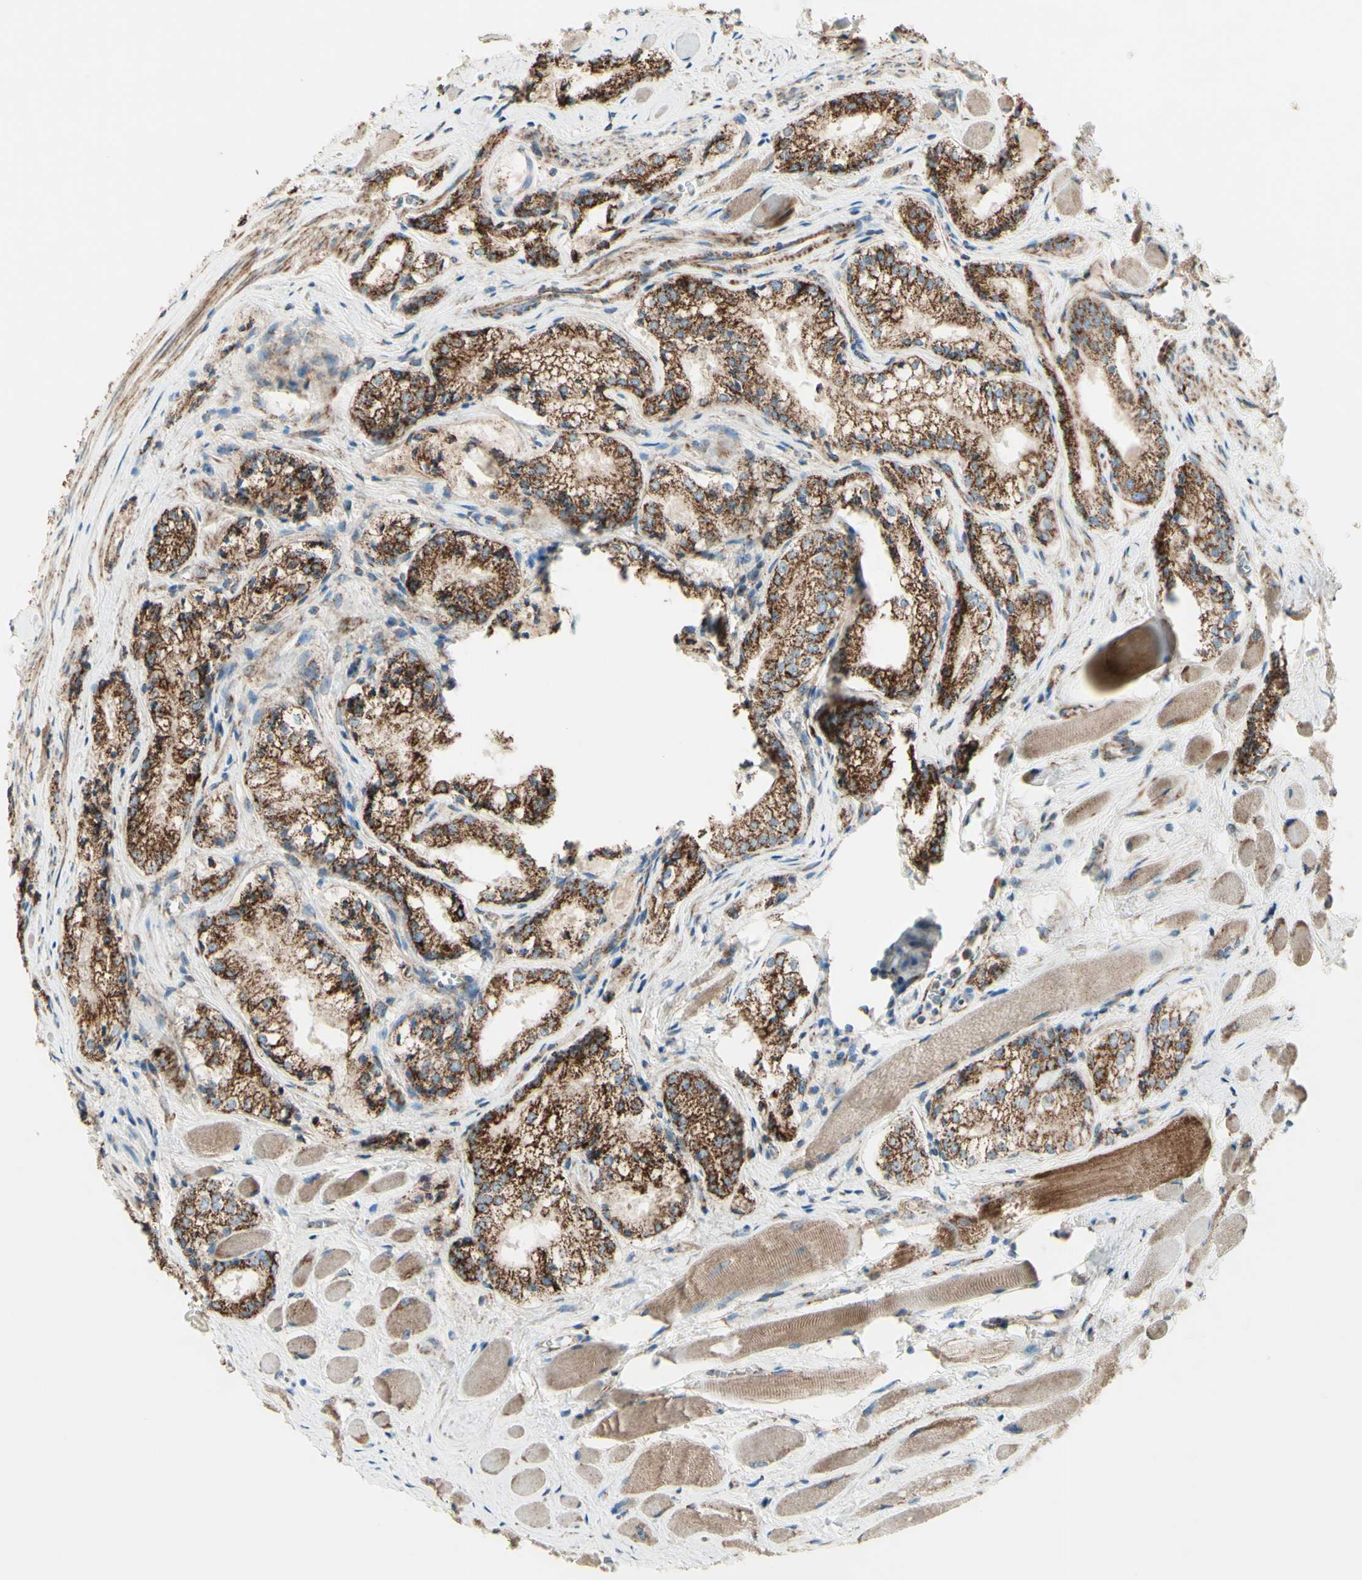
{"staining": {"intensity": "strong", "quantity": ">75%", "location": "cytoplasmic/membranous"}, "tissue": "prostate cancer", "cell_type": "Tumor cells", "image_type": "cancer", "snomed": [{"axis": "morphology", "description": "Adenocarcinoma, Low grade"}, {"axis": "topography", "description": "Prostate"}], "caption": "Strong cytoplasmic/membranous protein staining is appreciated in approximately >75% of tumor cells in prostate cancer. (Stains: DAB (3,3'-diaminobenzidine) in brown, nuclei in blue, Microscopy: brightfield microscopy at high magnification).", "gene": "RHOT1", "patient": {"sex": "male", "age": 60}}